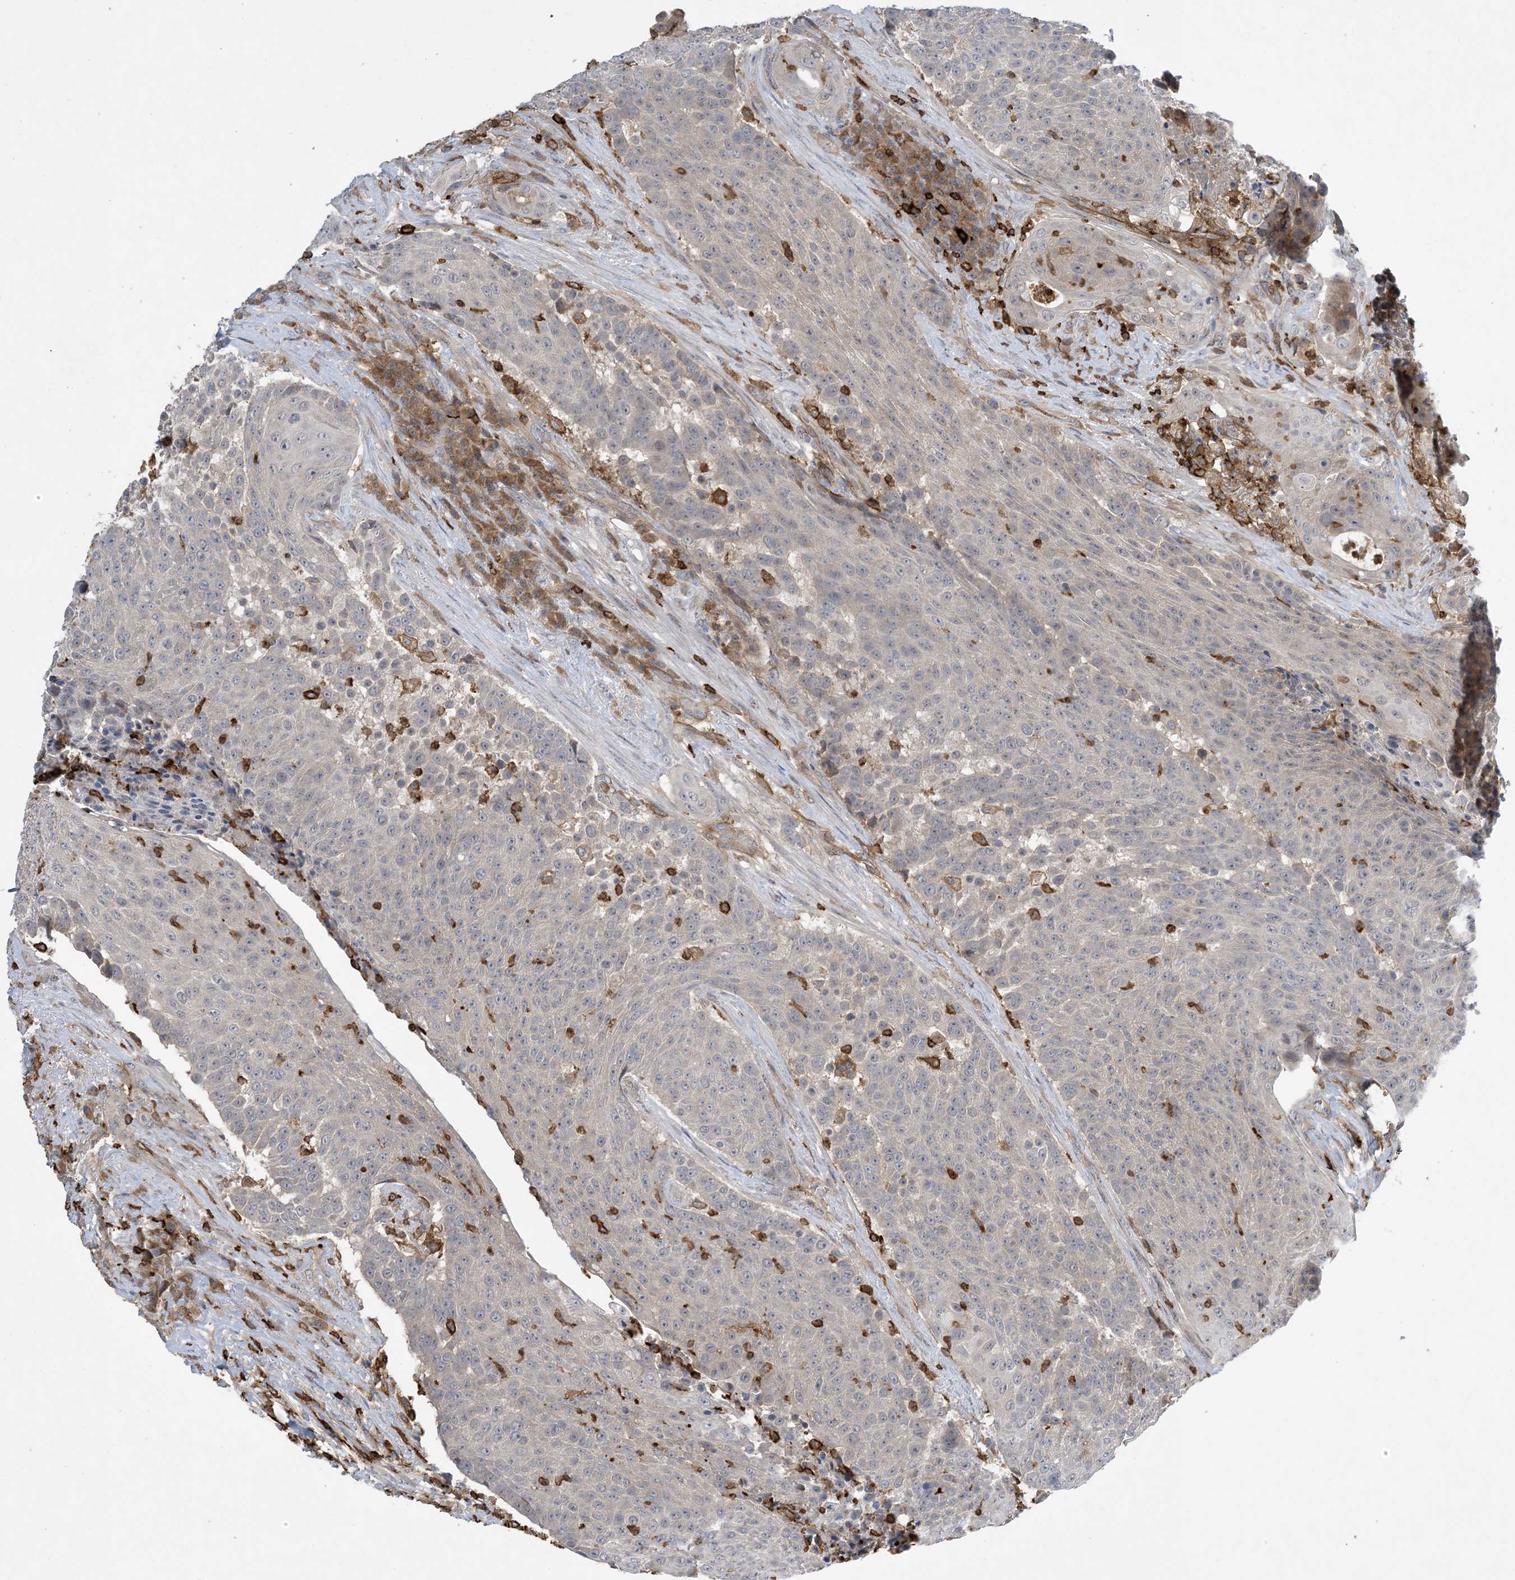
{"staining": {"intensity": "negative", "quantity": "none", "location": "none"}, "tissue": "urothelial cancer", "cell_type": "Tumor cells", "image_type": "cancer", "snomed": [{"axis": "morphology", "description": "Urothelial carcinoma, High grade"}, {"axis": "topography", "description": "Urinary bladder"}], "caption": "Immunohistochemistry of high-grade urothelial carcinoma shows no positivity in tumor cells.", "gene": "AK9", "patient": {"sex": "female", "age": 63}}